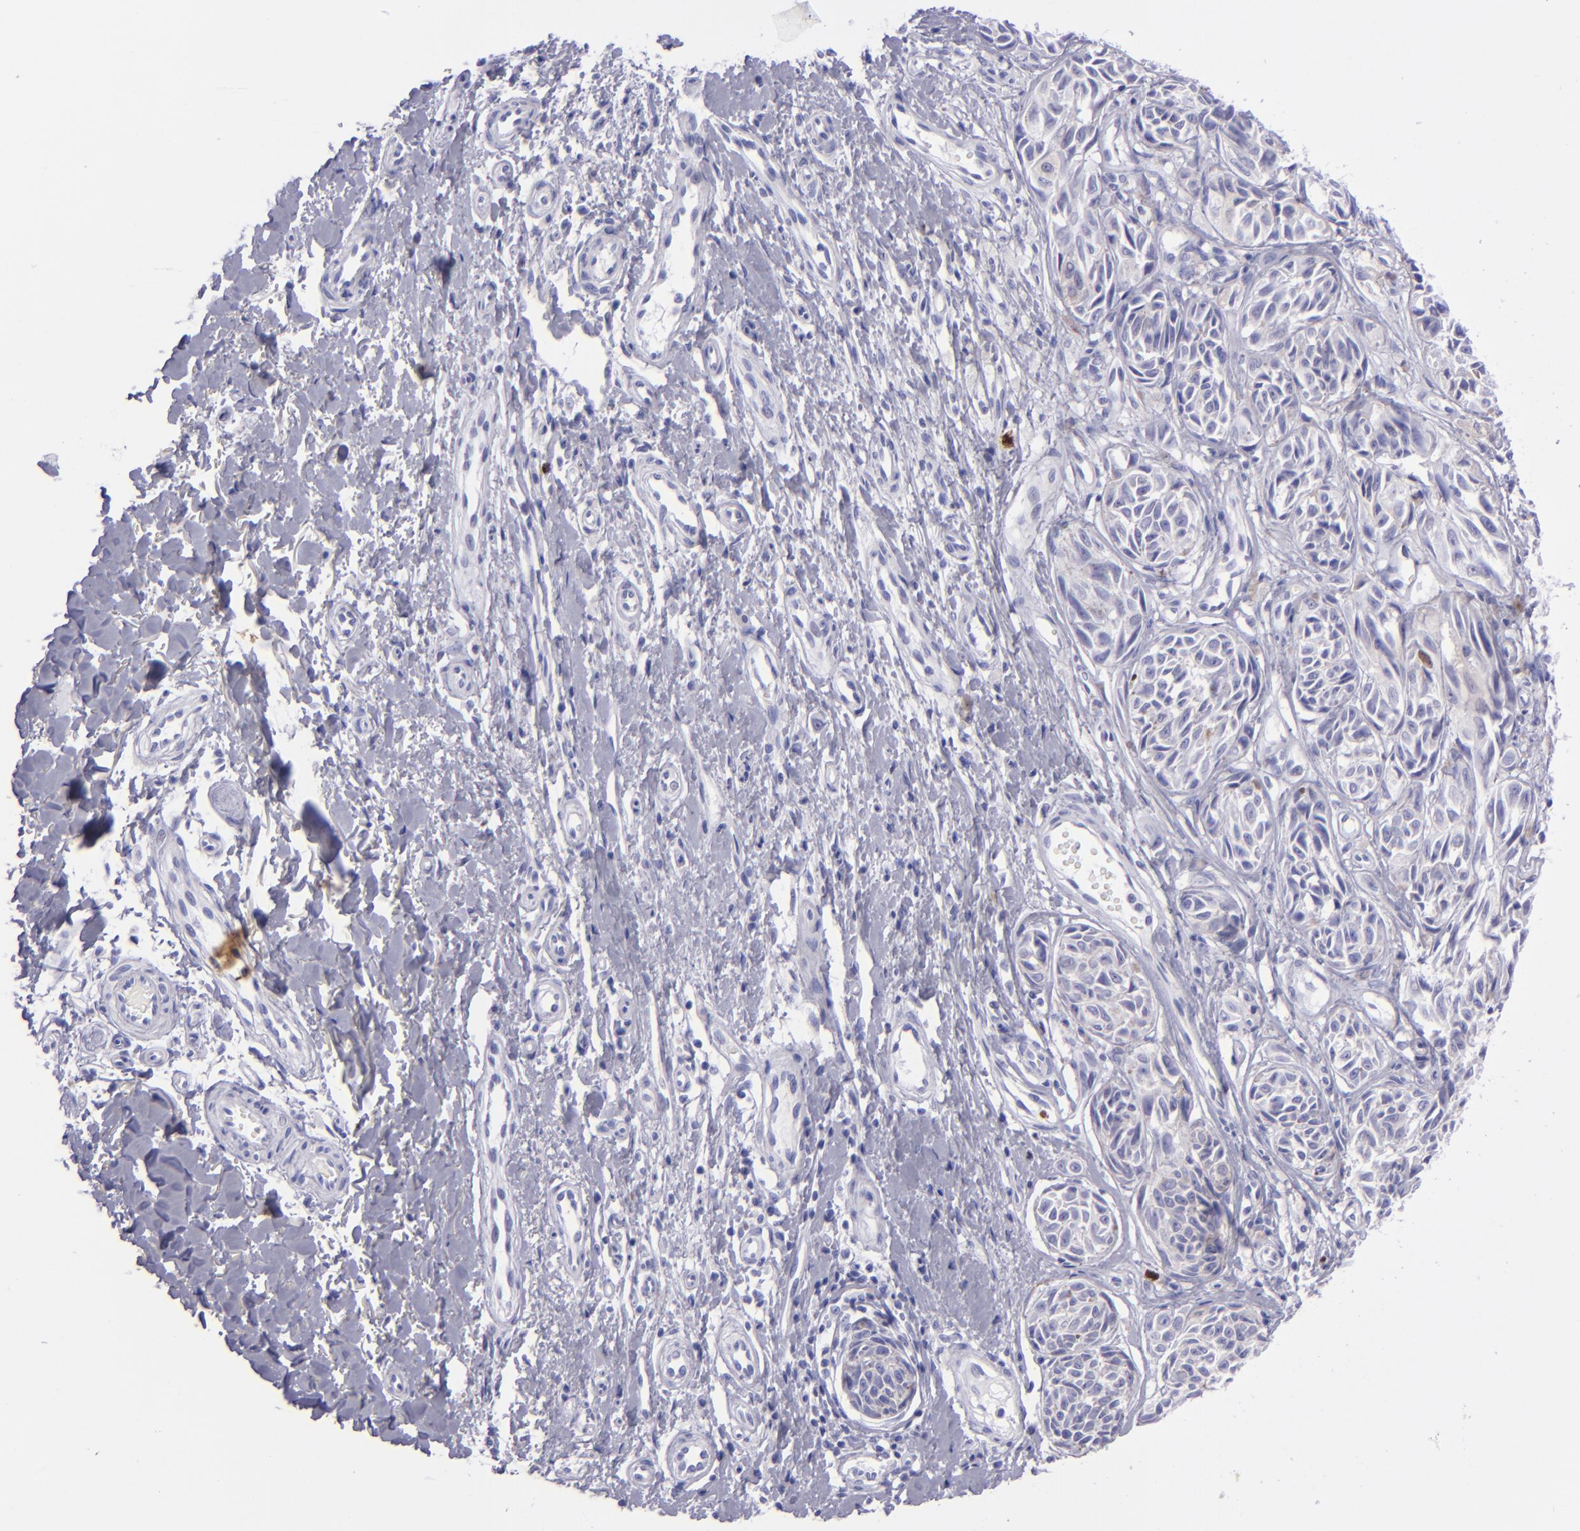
{"staining": {"intensity": "strong", "quantity": "<25%", "location": "nuclear"}, "tissue": "melanoma", "cell_type": "Tumor cells", "image_type": "cancer", "snomed": [{"axis": "morphology", "description": "Malignant melanoma, NOS"}, {"axis": "topography", "description": "Skin"}], "caption": "A high-resolution micrograph shows immunohistochemistry staining of melanoma, which exhibits strong nuclear expression in about <25% of tumor cells. (DAB (3,3'-diaminobenzidine) IHC, brown staining for protein, blue staining for nuclei).", "gene": "TOP2A", "patient": {"sex": "male", "age": 67}}